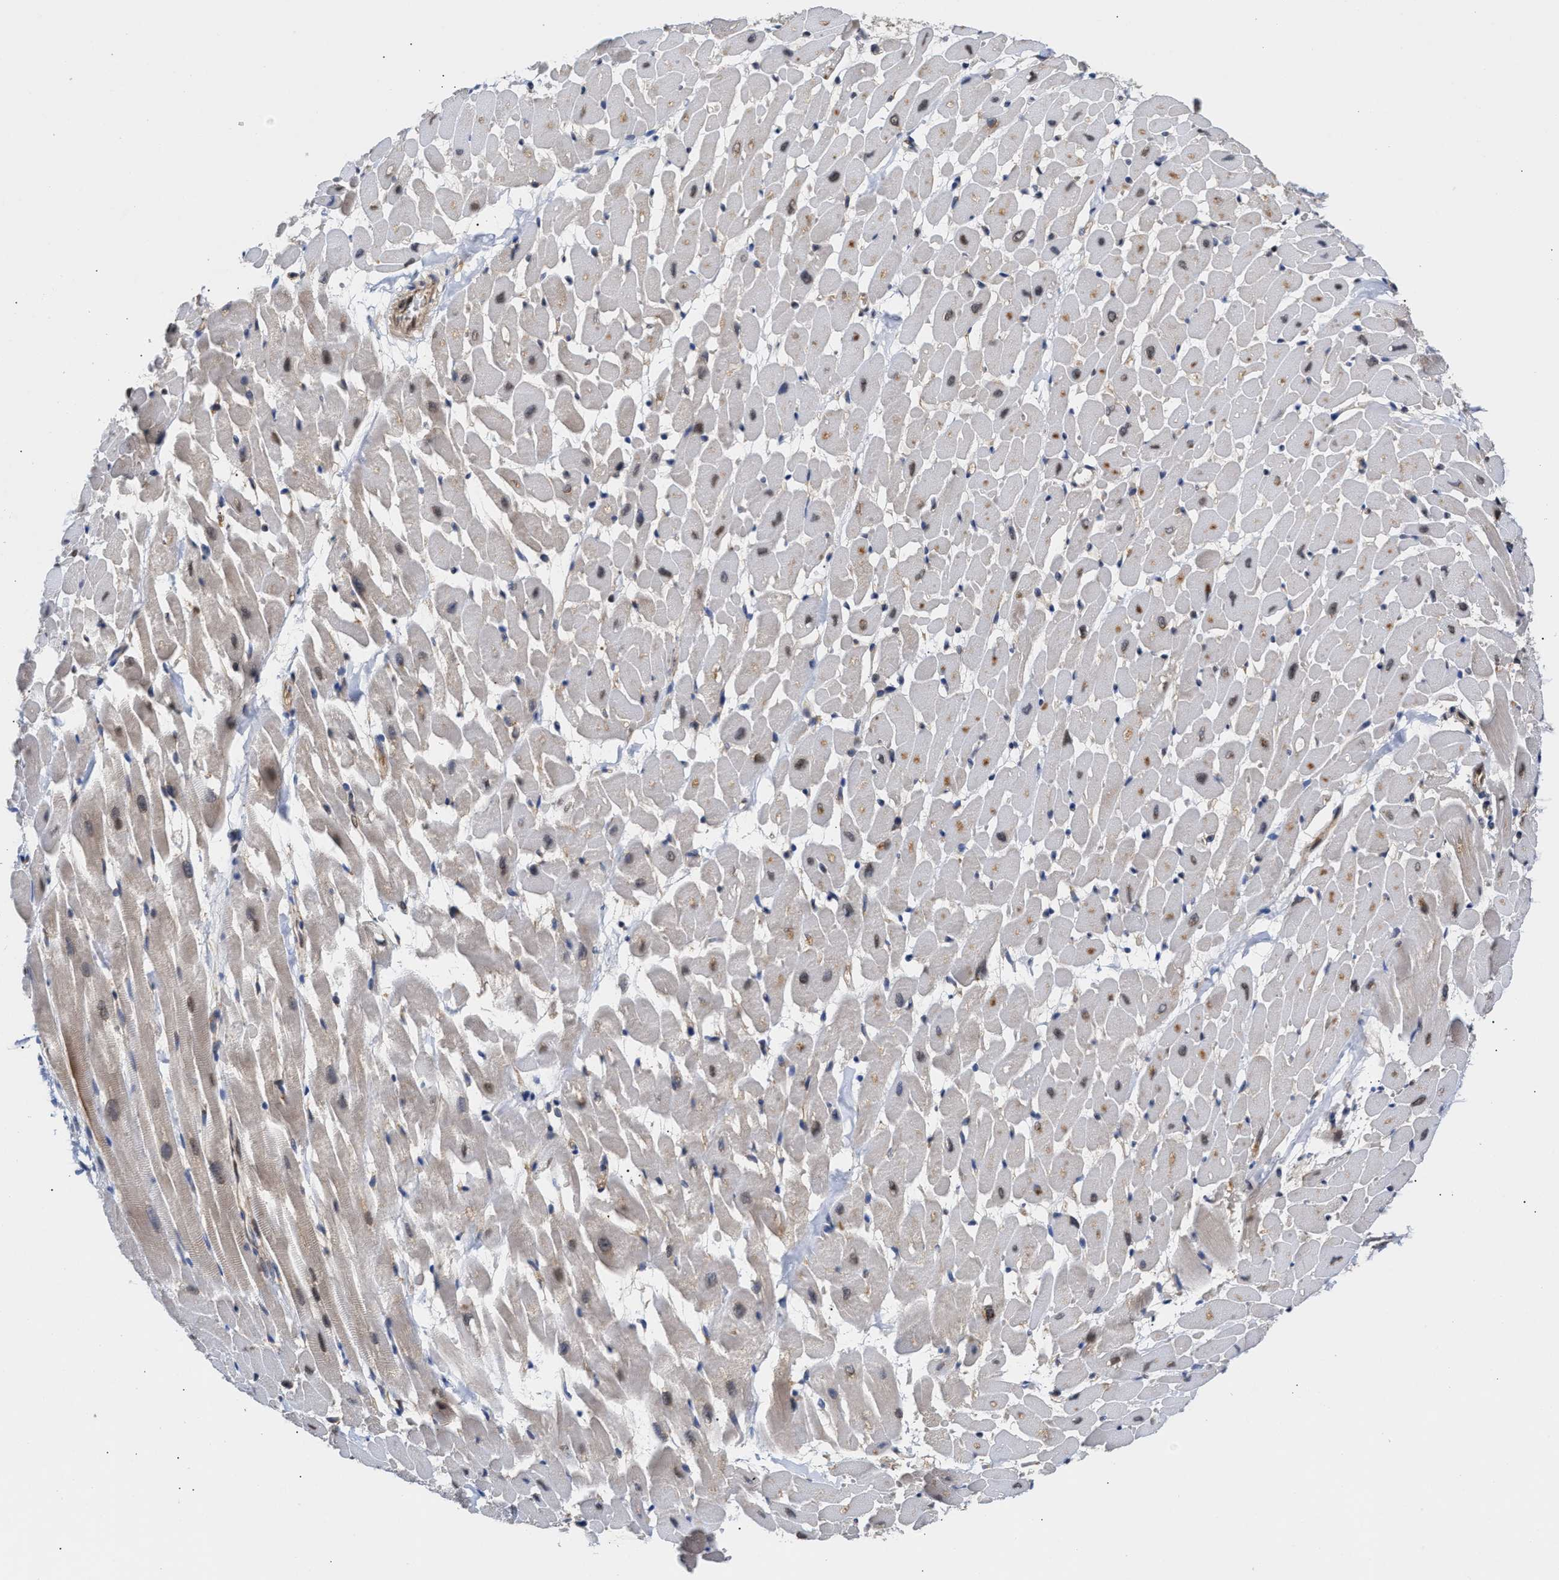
{"staining": {"intensity": "moderate", "quantity": "25%-75%", "location": "cytoplasmic/membranous"}, "tissue": "heart muscle", "cell_type": "Cardiomyocytes", "image_type": "normal", "snomed": [{"axis": "morphology", "description": "Normal tissue, NOS"}, {"axis": "topography", "description": "Heart"}], "caption": "The photomicrograph demonstrates immunohistochemical staining of normal heart muscle. There is moderate cytoplasmic/membranous expression is appreciated in approximately 25%-75% of cardiomyocytes.", "gene": "CLIP2", "patient": {"sex": "male", "age": 45}}